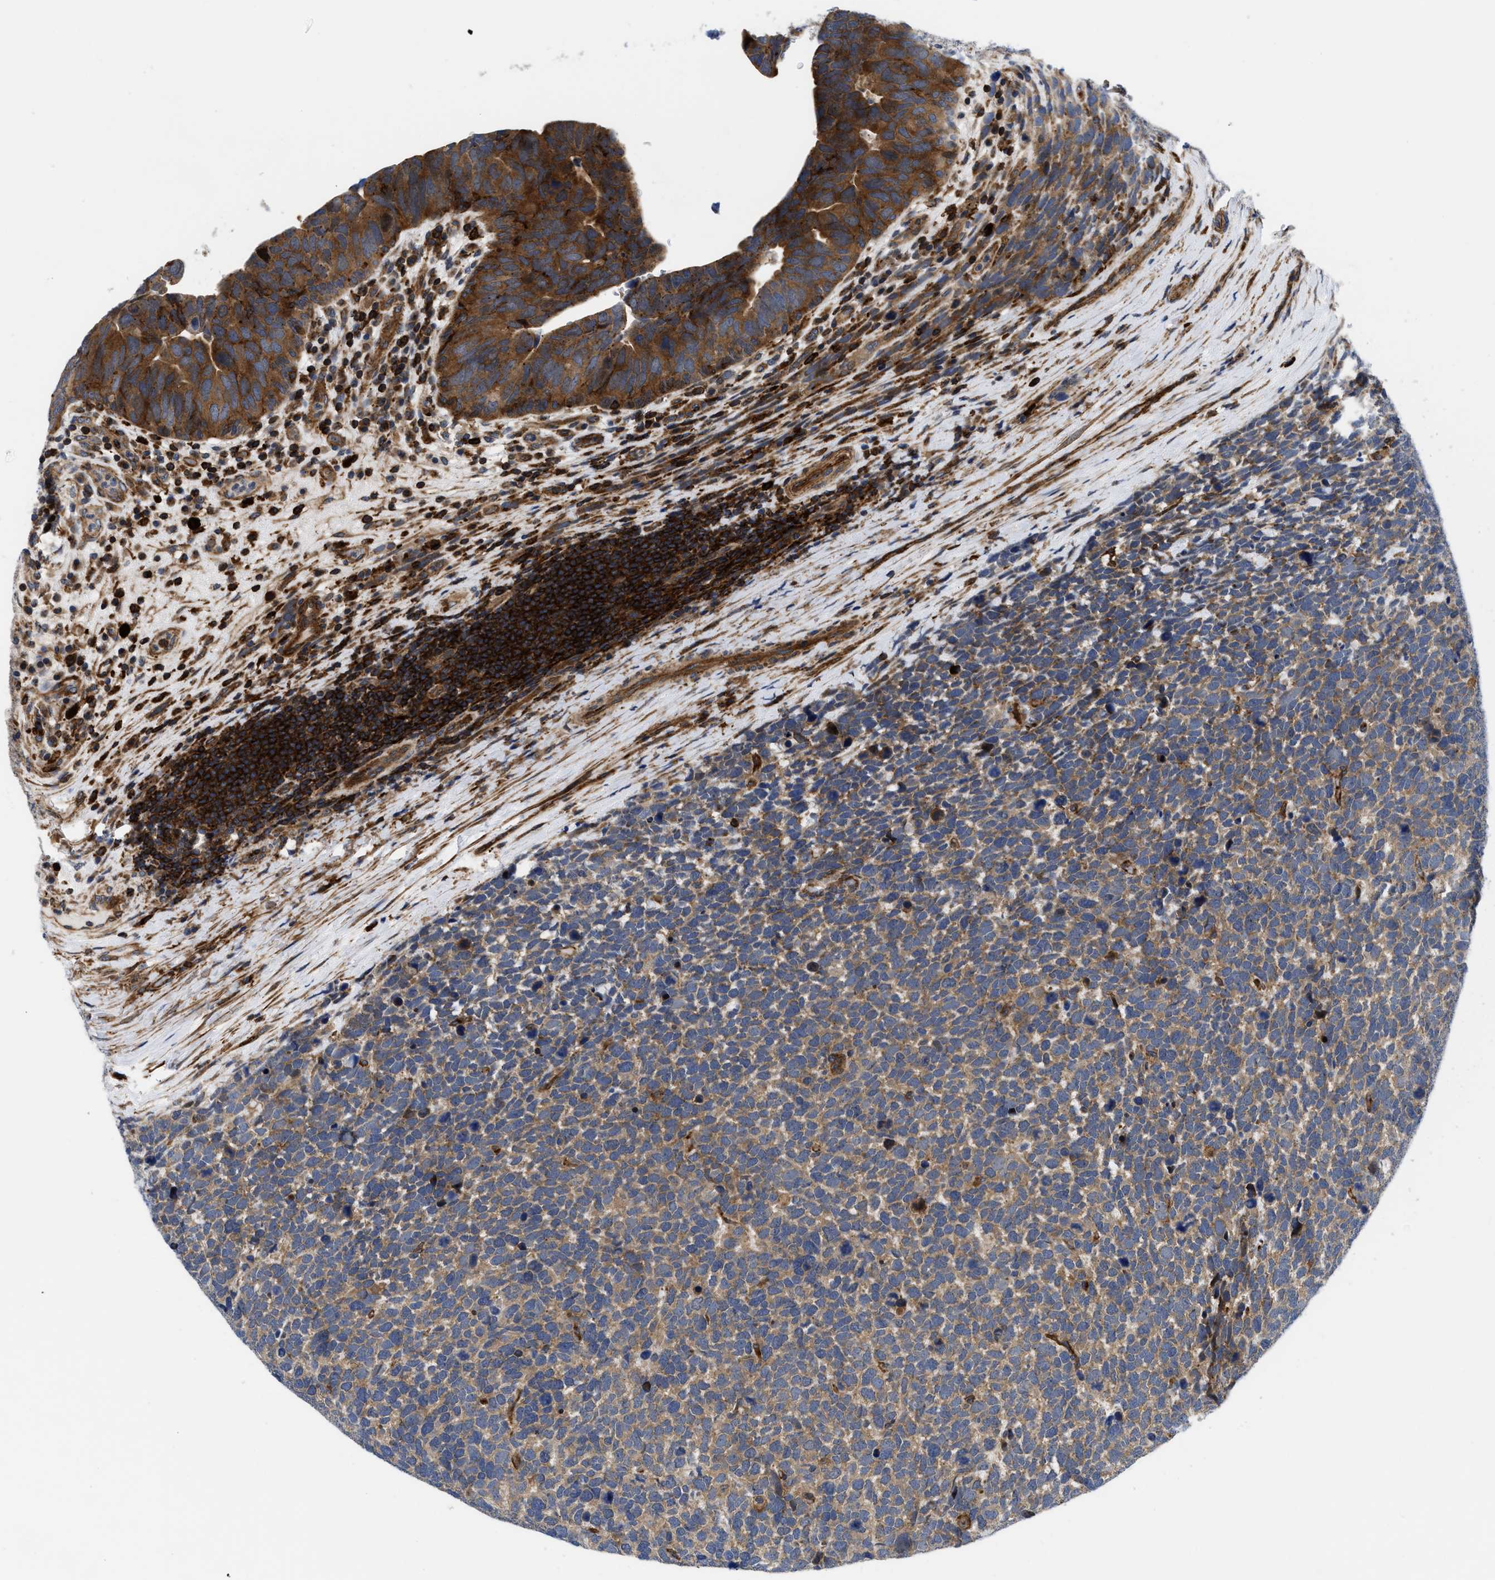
{"staining": {"intensity": "moderate", "quantity": ">75%", "location": "cytoplasmic/membranous"}, "tissue": "urothelial cancer", "cell_type": "Tumor cells", "image_type": "cancer", "snomed": [{"axis": "morphology", "description": "Urothelial carcinoma, High grade"}, {"axis": "topography", "description": "Urinary bladder"}], "caption": "Immunohistochemistry (DAB (3,3'-diaminobenzidine)) staining of urothelial cancer exhibits moderate cytoplasmic/membranous protein positivity in approximately >75% of tumor cells.", "gene": "SPAST", "patient": {"sex": "female", "age": 82}}